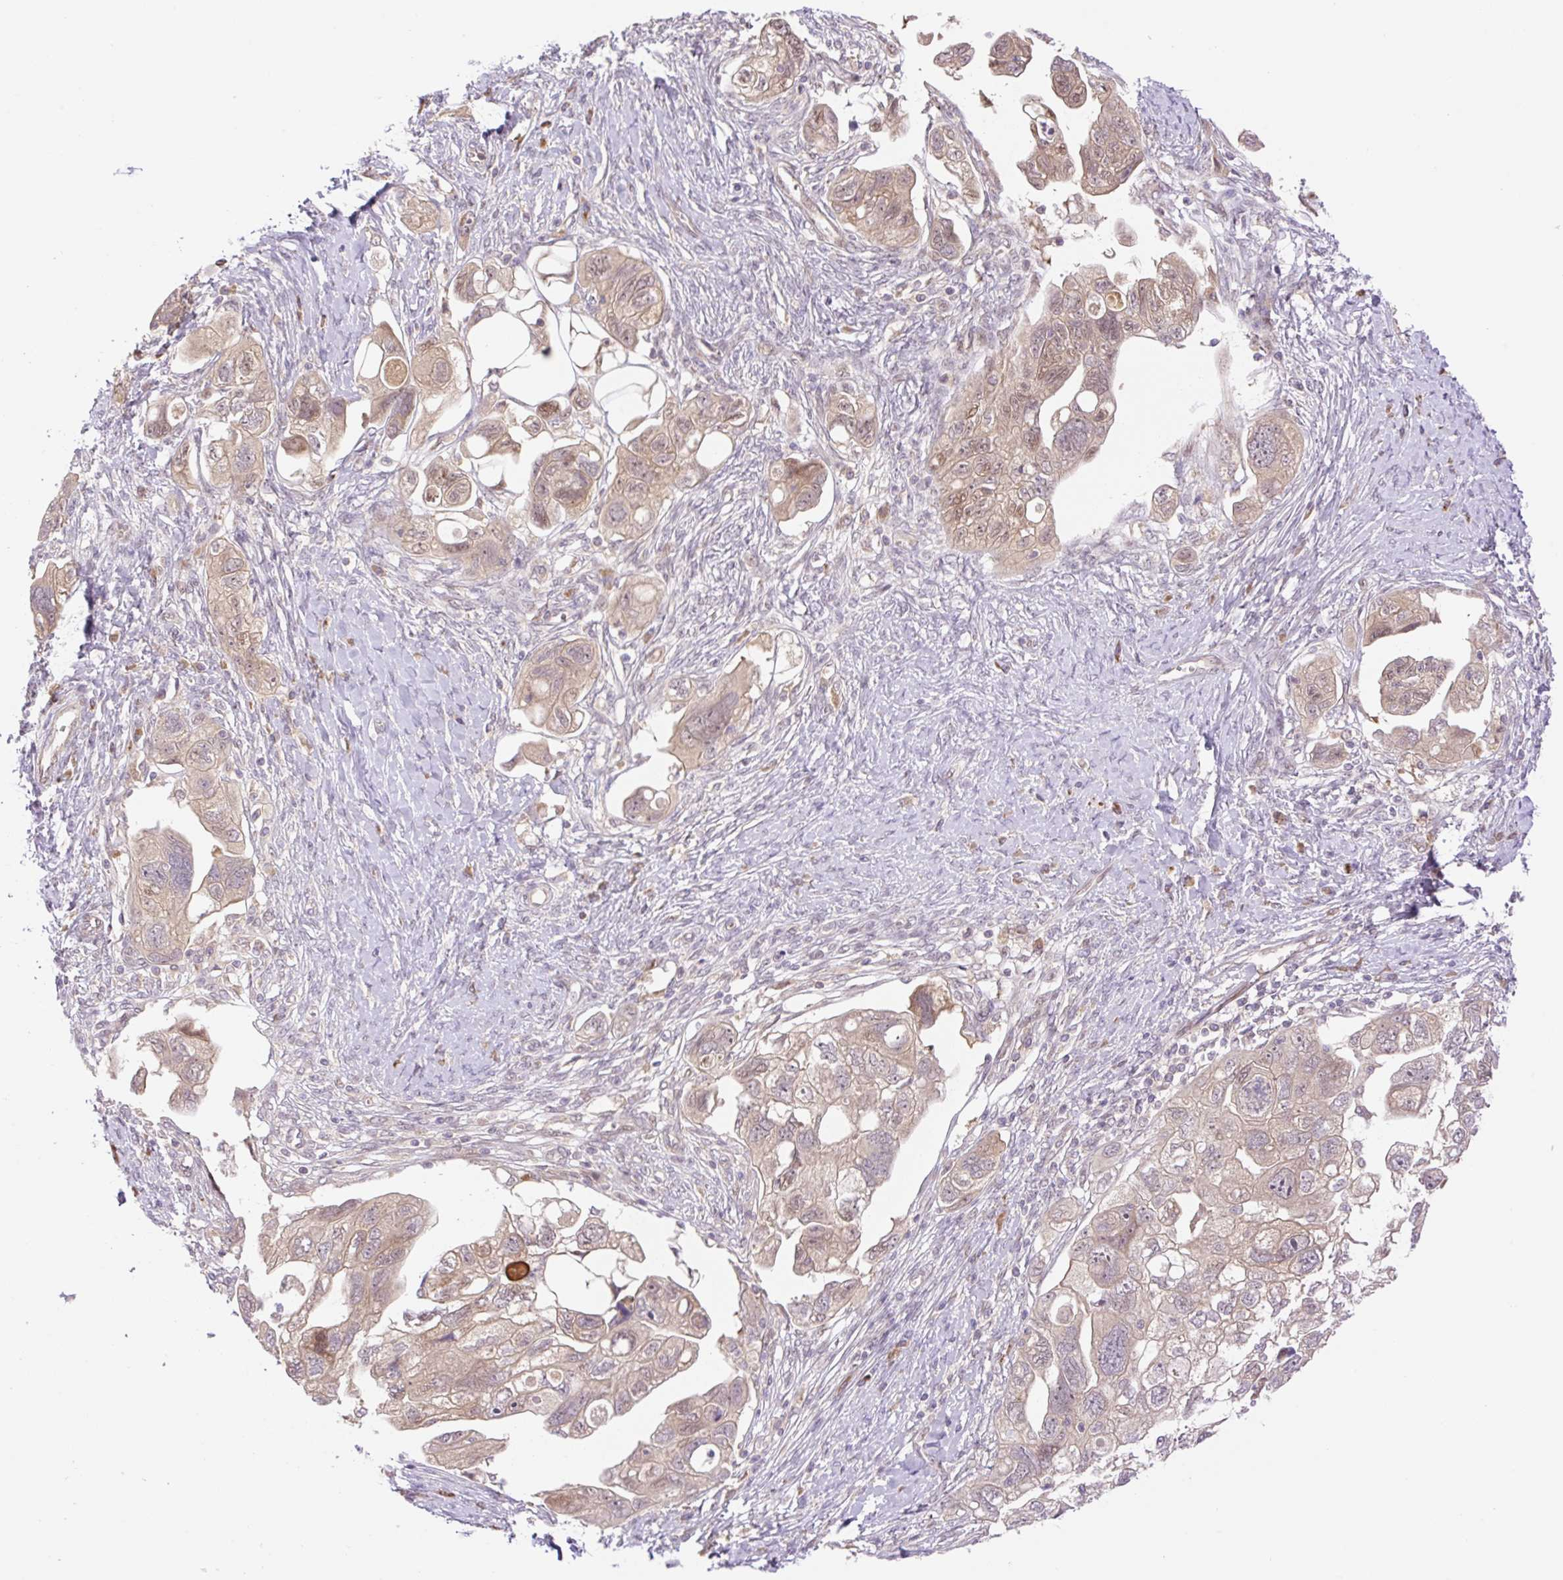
{"staining": {"intensity": "weak", "quantity": ">75%", "location": "cytoplasmic/membranous,nuclear"}, "tissue": "ovarian cancer", "cell_type": "Tumor cells", "image_type": "cancer", "snomed": [{"axis": "morphology", "description": "Carcinoma, NOS"}, {"axis": "morphology", "description": "Cystadenocarcinoma, serous, NOS"}, {"axis": "topography", "description": "Ovary"}], "caption": "About >75% of tumor cells in ovarian cancer (carcinoma) exhibit weak cytoplasmic/membranous and nuclear protein positivity as visualized by brown immunohistochemical staining.", "gene": "VPS25", "patient": {"sex": "female", "age": 69}}